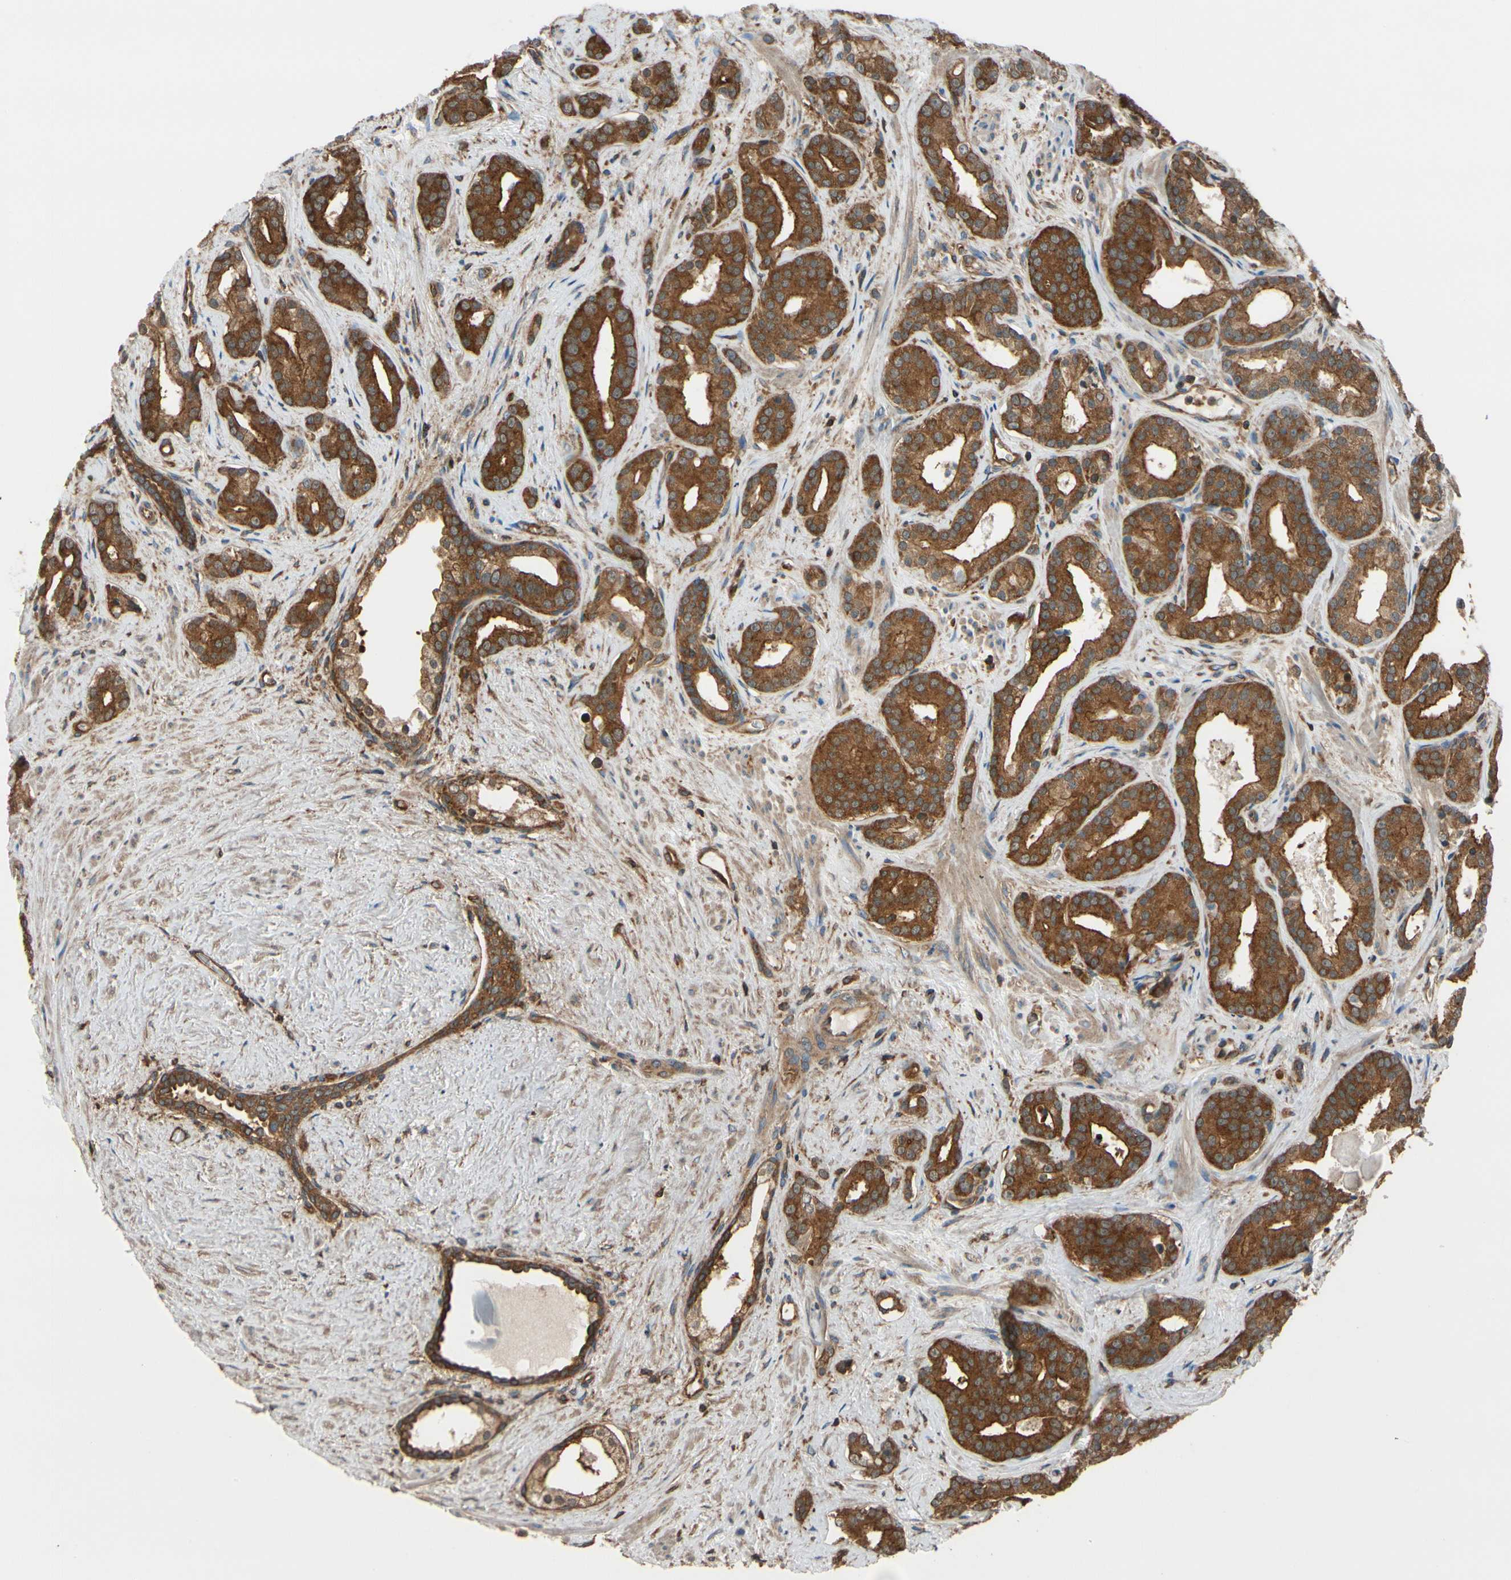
{"staining": {"intensity": "moderate", "quantity": ">75%", "location": "cytoplasmic/membranous"}, "tissue": "prostate cancer", "cell_type": "Tumor cells", "image_type": "cancer", "snomed": [{"axis": "morphology", "description": "Adenocarcinoma, Low grade"}, {"axis": "topography", "description": "Prostate"}], "caption": "DAB (3,3'-diaminobenzidine) immunohistochemical staining of prostate cancer shows moderate cytoplasmic/membranous protein expression in approximately >75% of tumor cells.", "gene": "EPS15", "patient": {"sex": "male", "age": 63}}